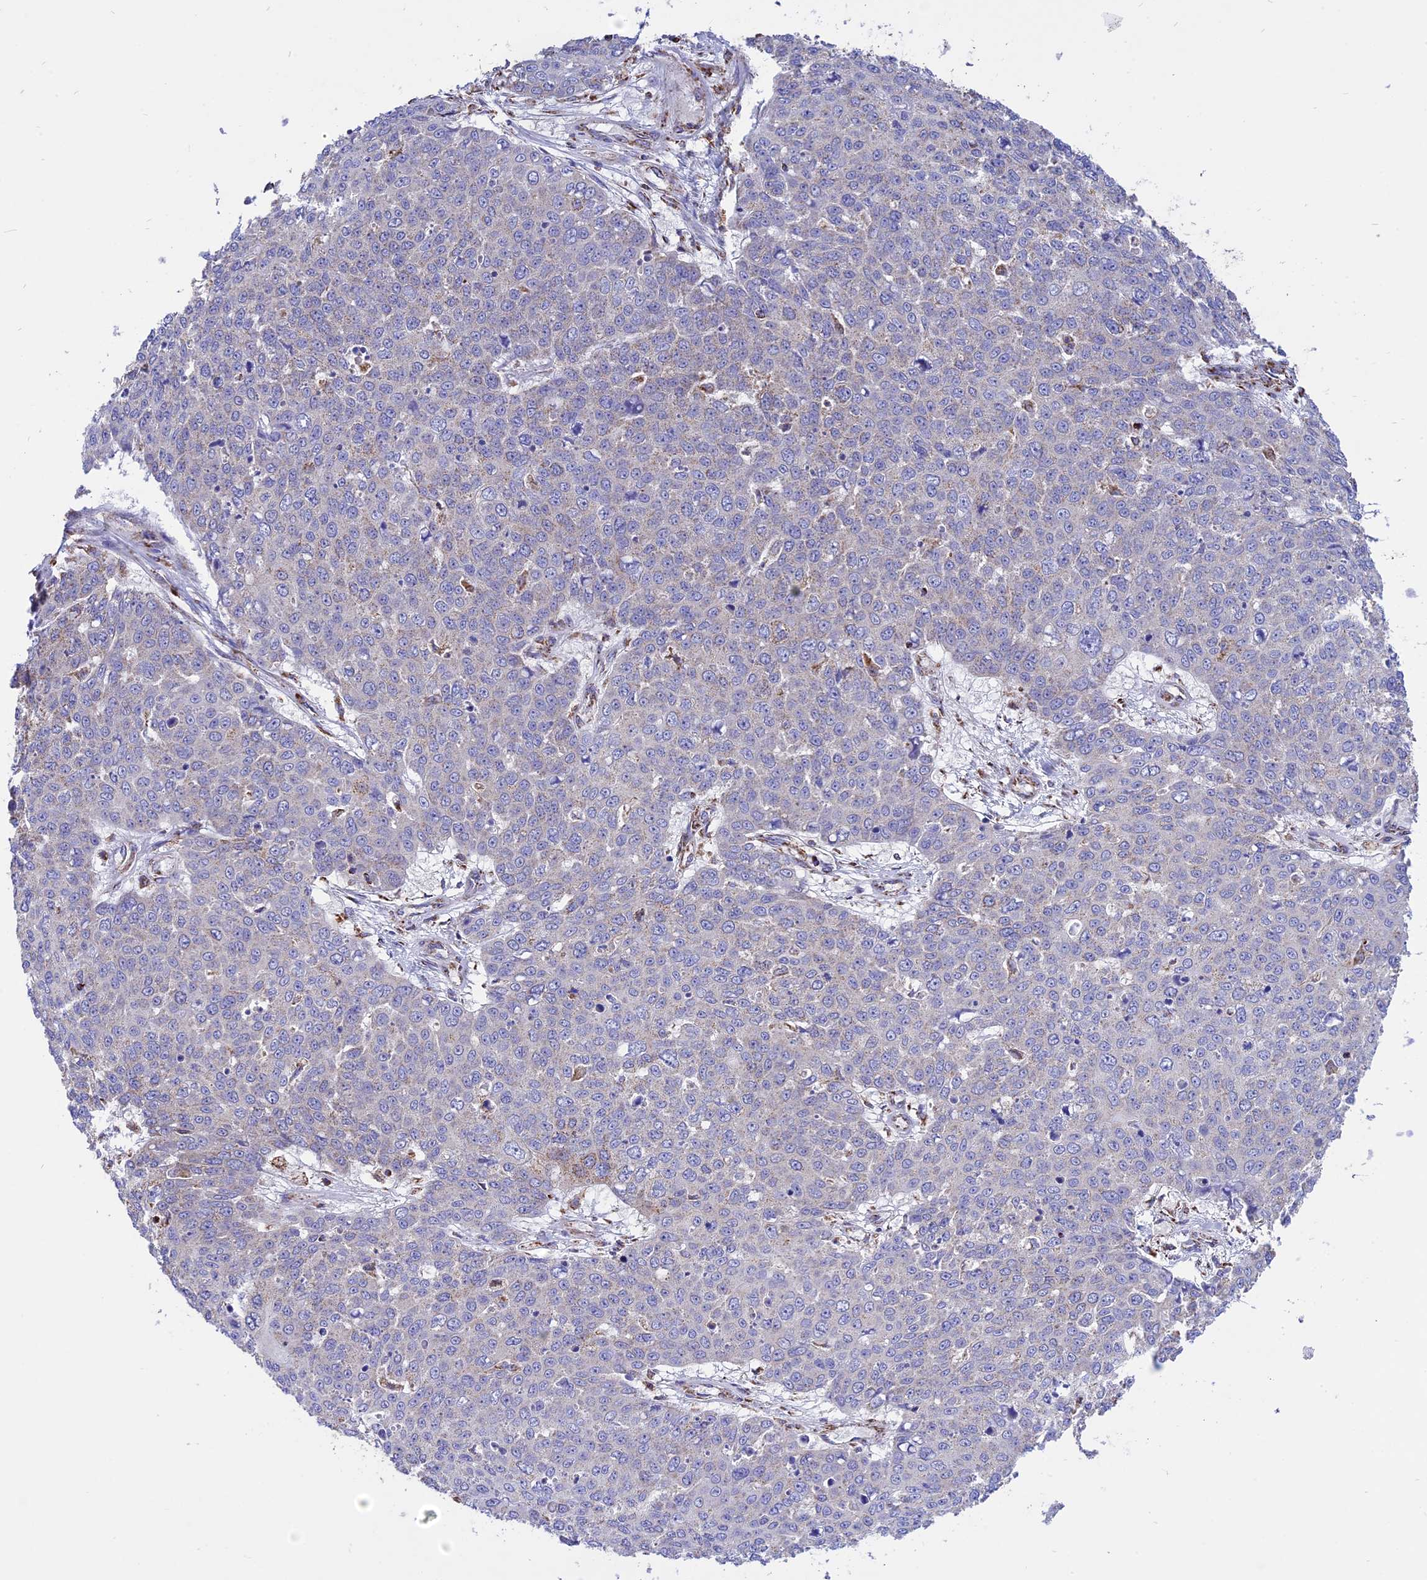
{"staining": {"intensity": "negative", "quantity": "none", "location": "none"}, "tissue": "skin cancer", "cell_type": "Tumor cells", "image_type": "cancer", "snomed": [{"axis": "morphology", "description": "Squamous cell carcinoma, NOS"}, {"axis": "topography", "description": "Skin"}], "caption": "The photomicrograph displays no staining of tumor cells in skin cancer (squamous cell carcinoma).", "gene": "TTC4", "patient": {"sex": "male", "age": 71}}